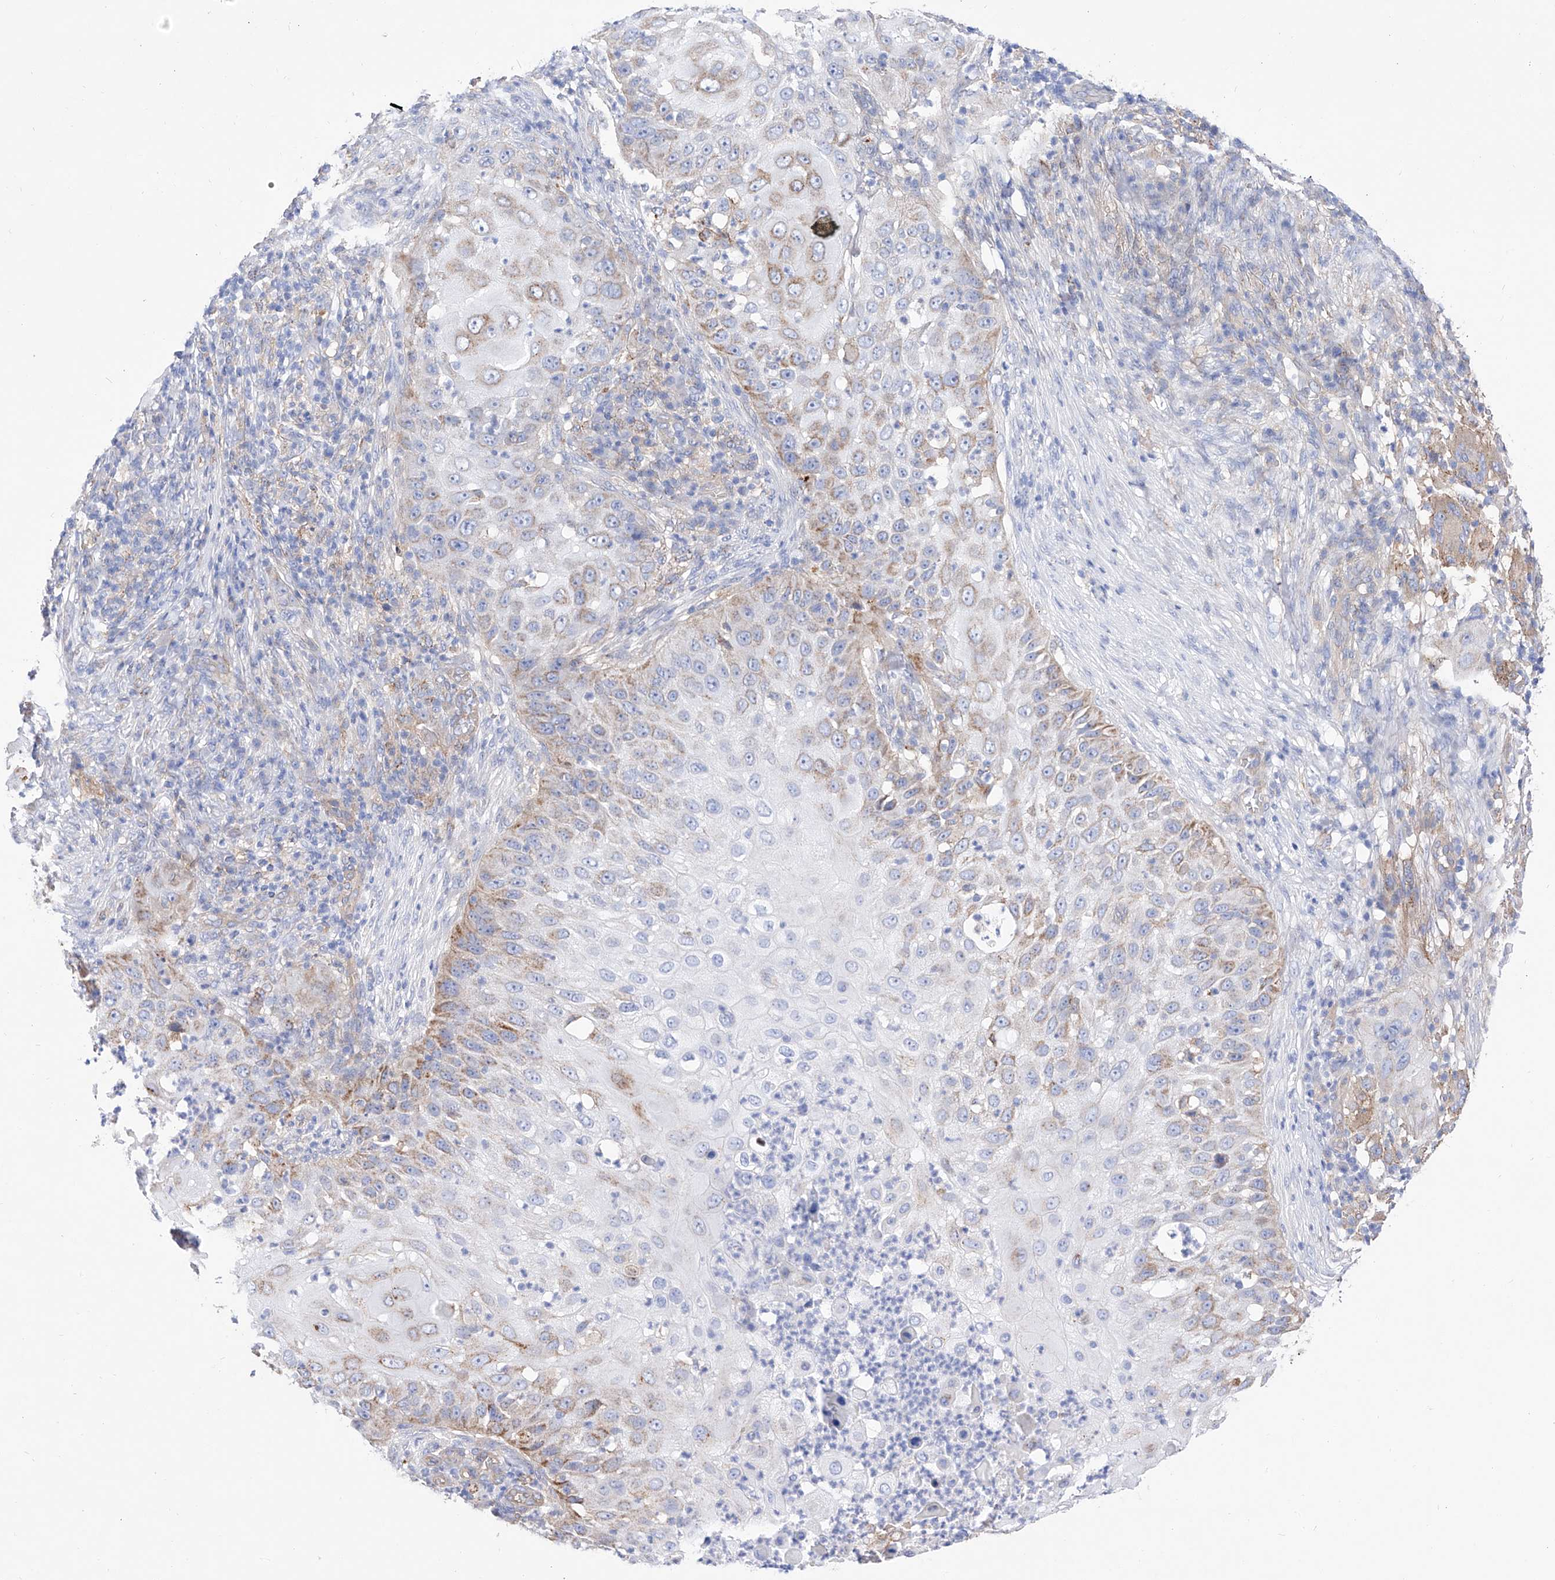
{"staining": {"intensity": "moderate", "quantity": "<25%", "location": "cytoplasmic/membranous"}, "tissue": "skin cancer", "cell_type": "Tumor cells", "image_type": "cancer", "snomed": [{"axis": "morphology", "description": "Squamous cell carcinoma, NOS"}, {"axis": "topography", "description": "Skin"}], "caption": "High-magnification brightfield microscopy of squamous cell carcinoma (skin) stained with DAB (brown) and counterstained with hematoxylin (blue). tumor cells exhibit moderate cytoplasmic/membranous staining is identified in approximately<25% of cells.", "gene": "ZNF653", "patient": {"sex": "female", "age": 44}}